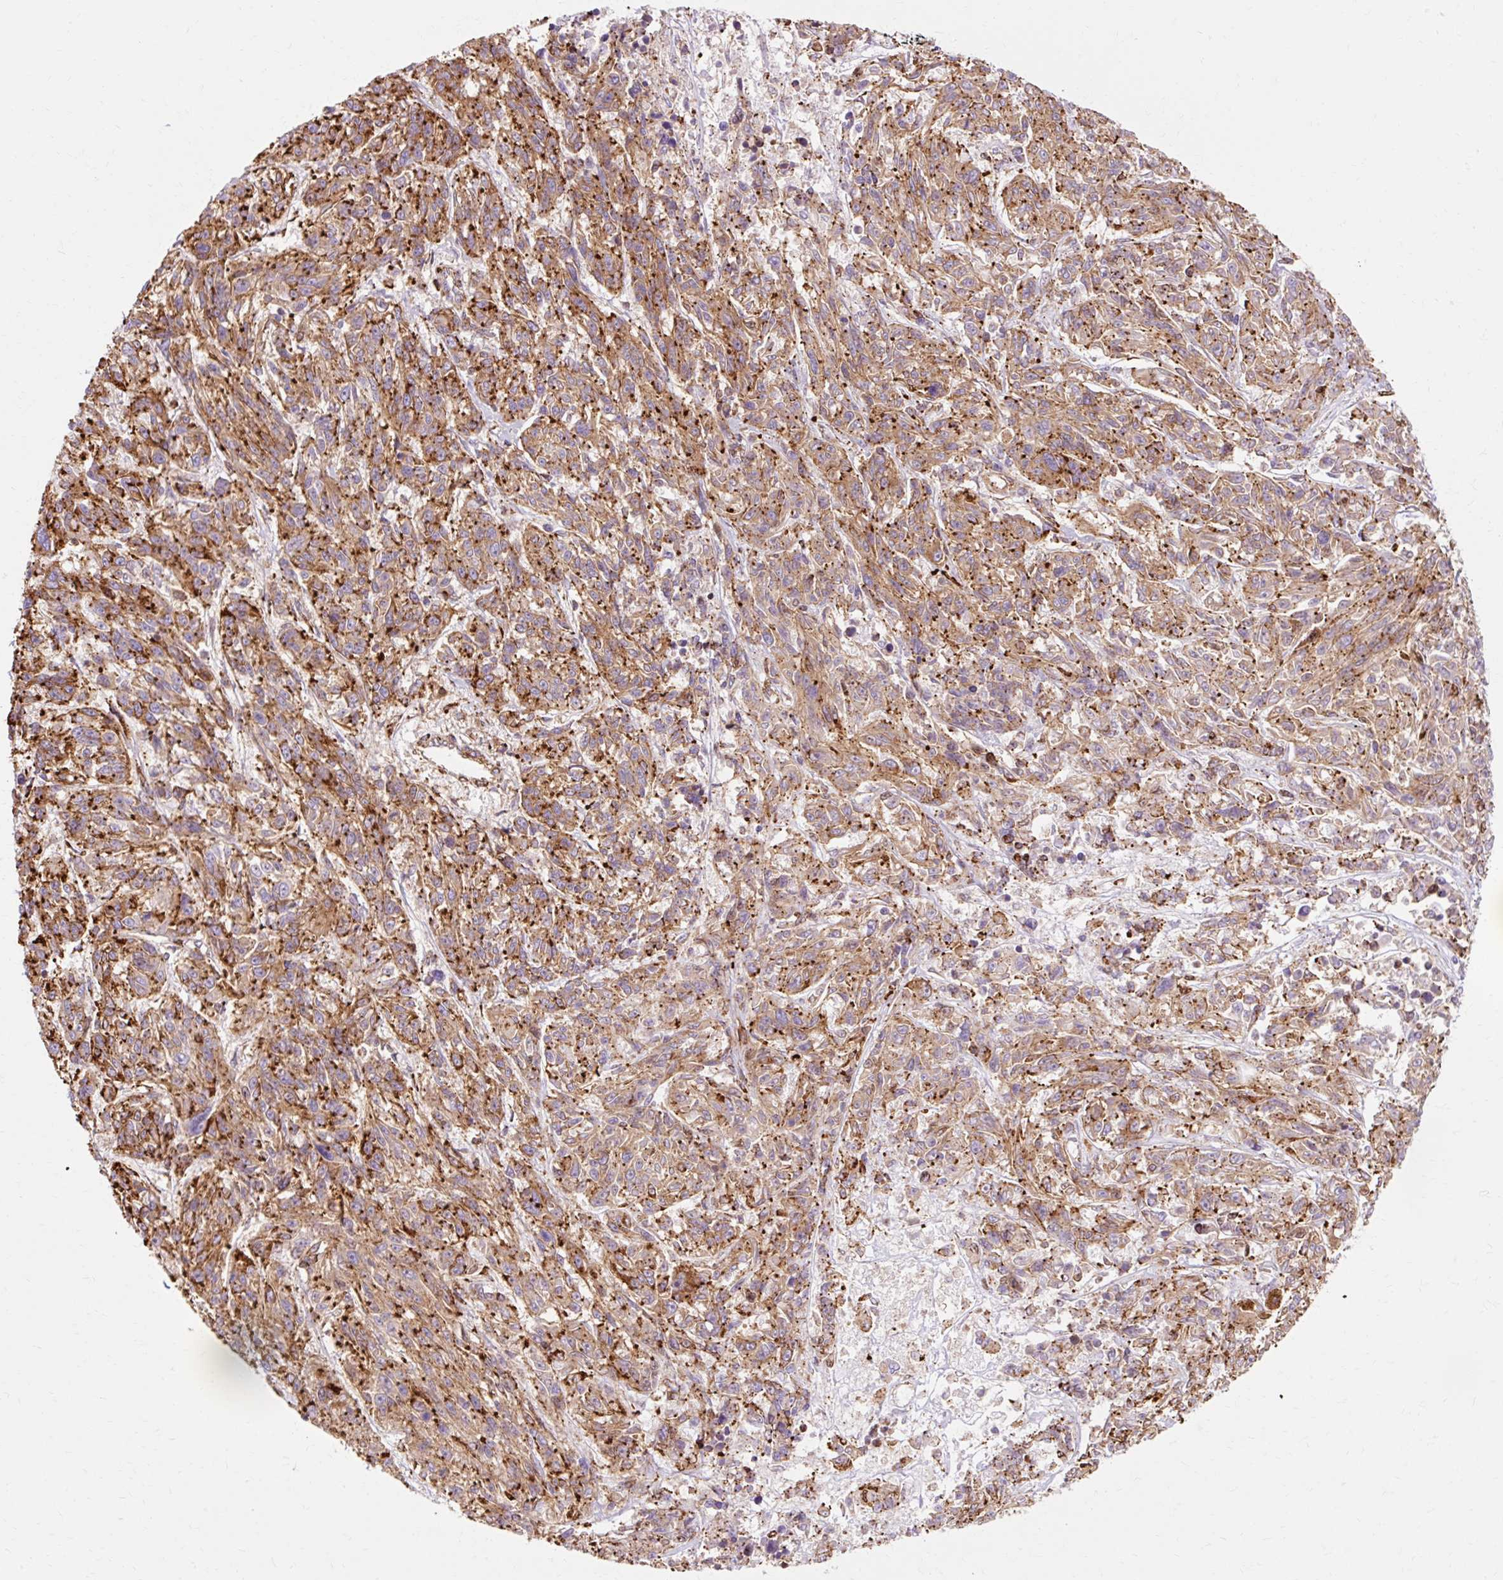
{"staining": {"intensity": "moderate", "quantity": ">75%", "location": "cytoplasmic/membranous"}, "tissue": "melanoma", "cell_type": "Tumor cells", "image_type": "cancer", "snomed": [{"axis": "morphology", "description": "Malignant melanoma, NOS"}, {"axis": "topography", "description": "Skin"}], "caption": "Protein analysis of malignant melanoma tissue demonstrates moderate cytoplasmic/membranous staining in approximately >75% of tumor cells. The staining was performed using DAB, with brown indicating positive protein expression. Nuclei are stained blue with hematoxylin.", "gene": "TBC1D2B", "patient": {"sex": "male", "age": 53}}